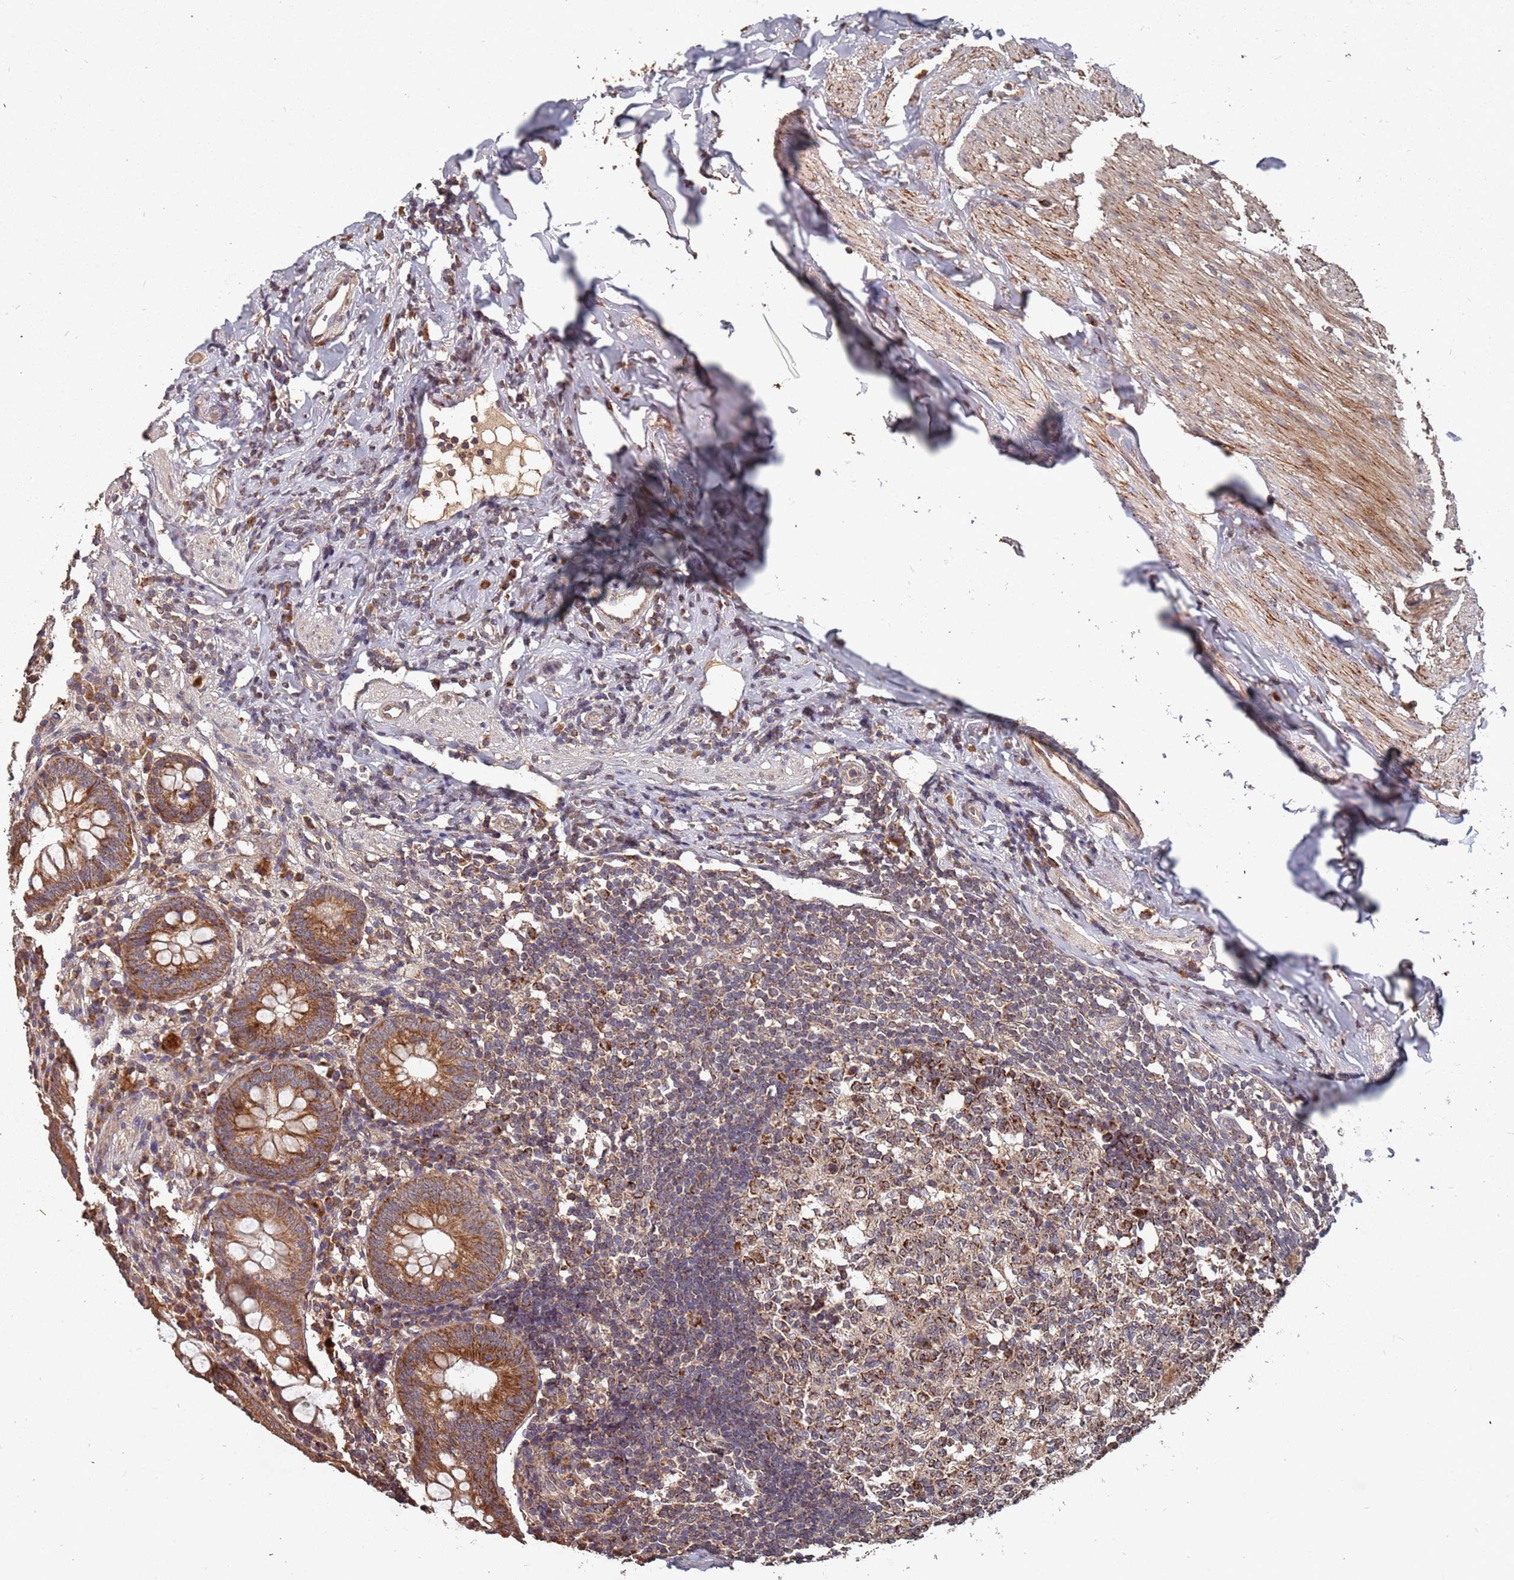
{"staining": {"intensity": "strong", "quantity": ">75%", "location": "cytoplasmic/membranous"}, "tissue": "appendix", "cell_type": "Glandular cells", "image_type": "normal", "snomed": [{"axis": "morphology", "description": "Normal tissue, NOS"}, {"axis": "topography", "description": "Appendix"}], "caption": "Protein positivity by IHC reveals strong cytoplasmic/membranous expression in approximately >75% of glandular cells in normal appendix.", "gene": "PRORP", "patient": {"sex": "female", "age": 54}}